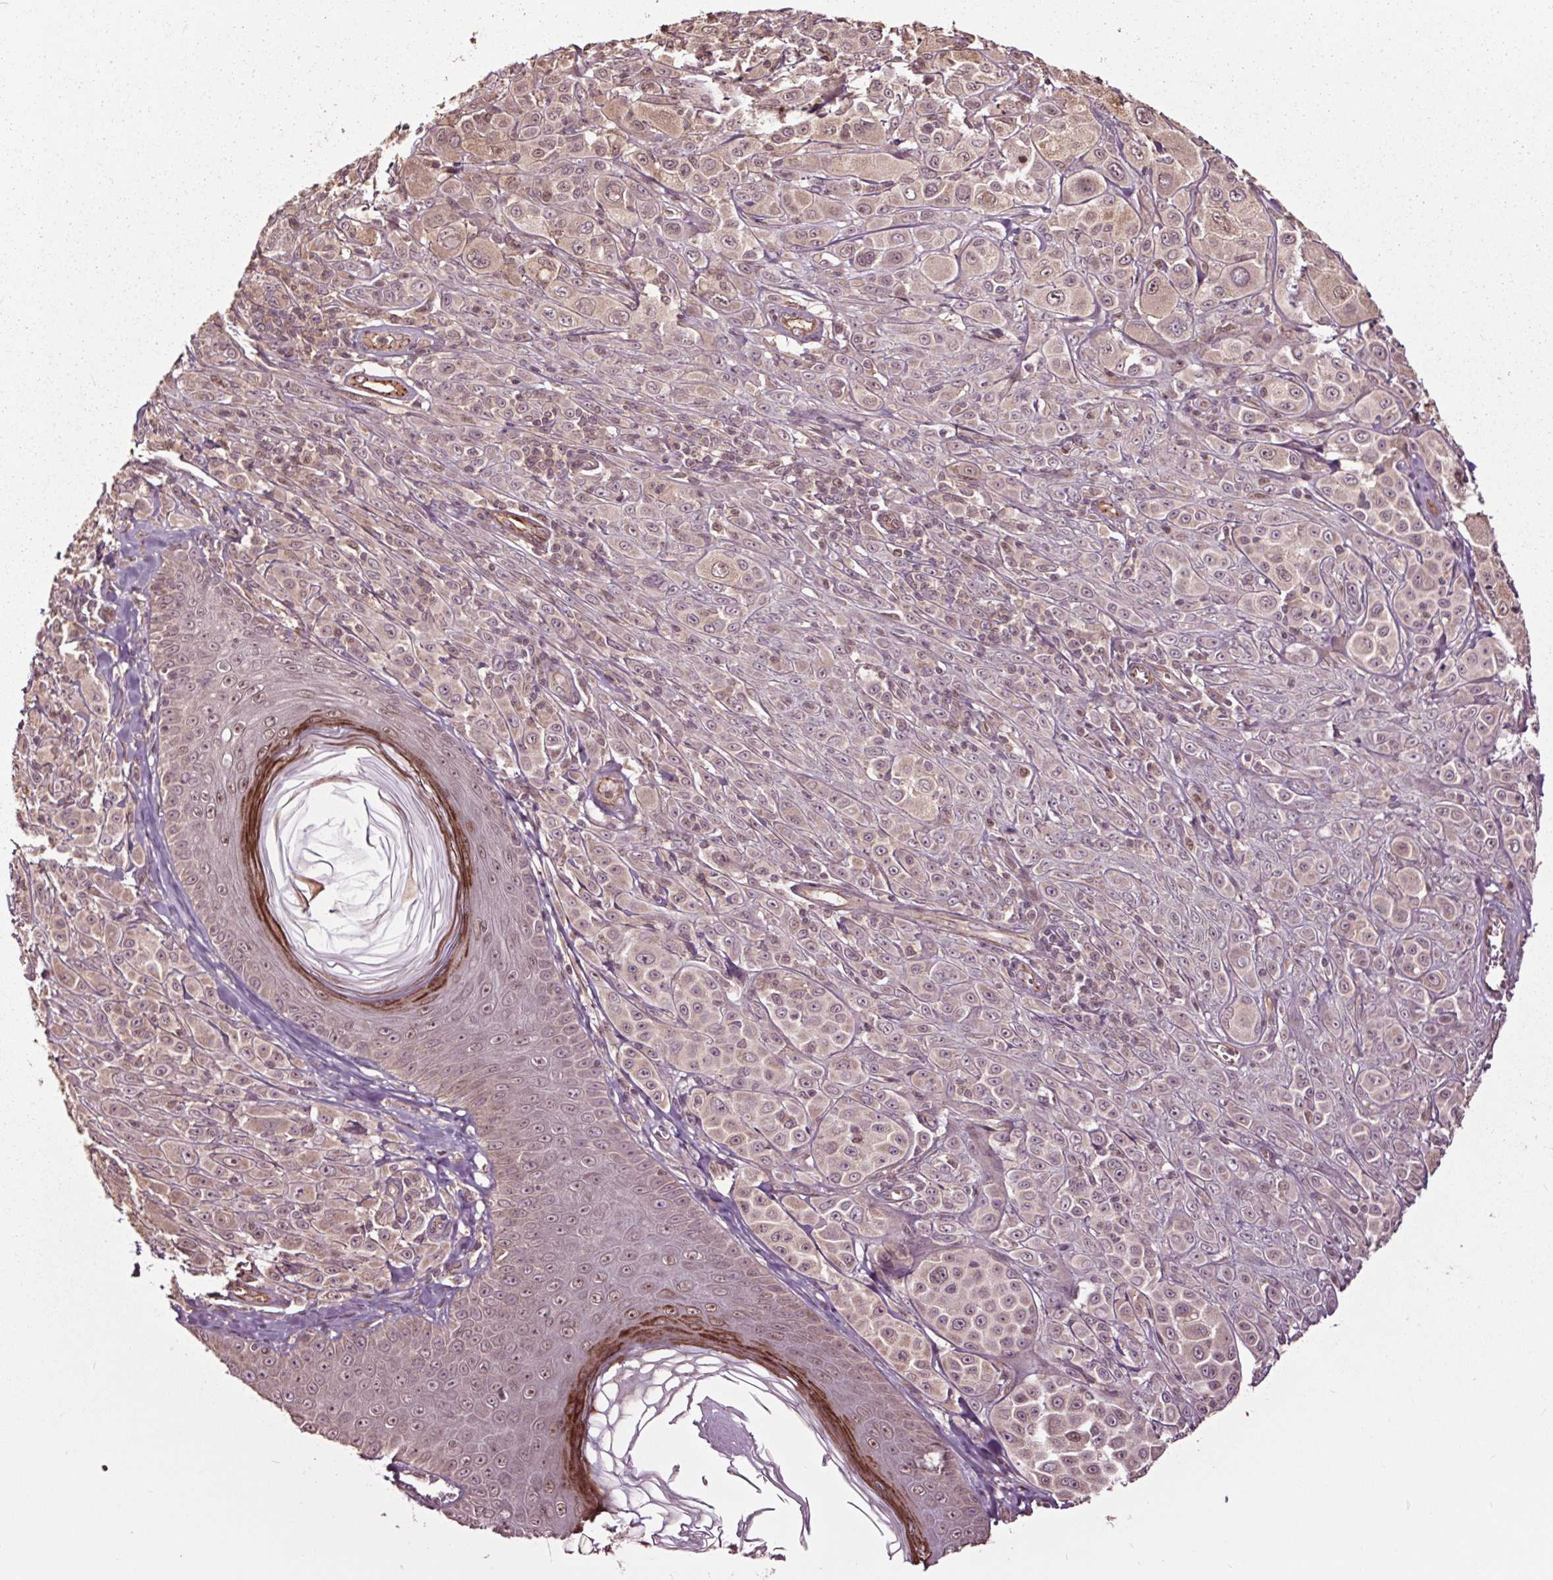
{"staining": {"intensity": "weak", "quantity": "25%-75%", "location": "cytoplasmic/membranous"}, "tissue": "melanoma", "cell_type": "Tumor cells", "image_type": "cancer", "snomed": [{"axis": "morphology", "description": "Malignant melanoma, NOS"}, {"axis": "topography", "description": "Skin"}], "caption": "A histopathology image of human malignant melanoma stained for a protein demonstrates weak cytoplasmic/membranous brown staining in tumor cells.", "gene": "CEP95", "patient": {"sex": "male", "age": 67}}